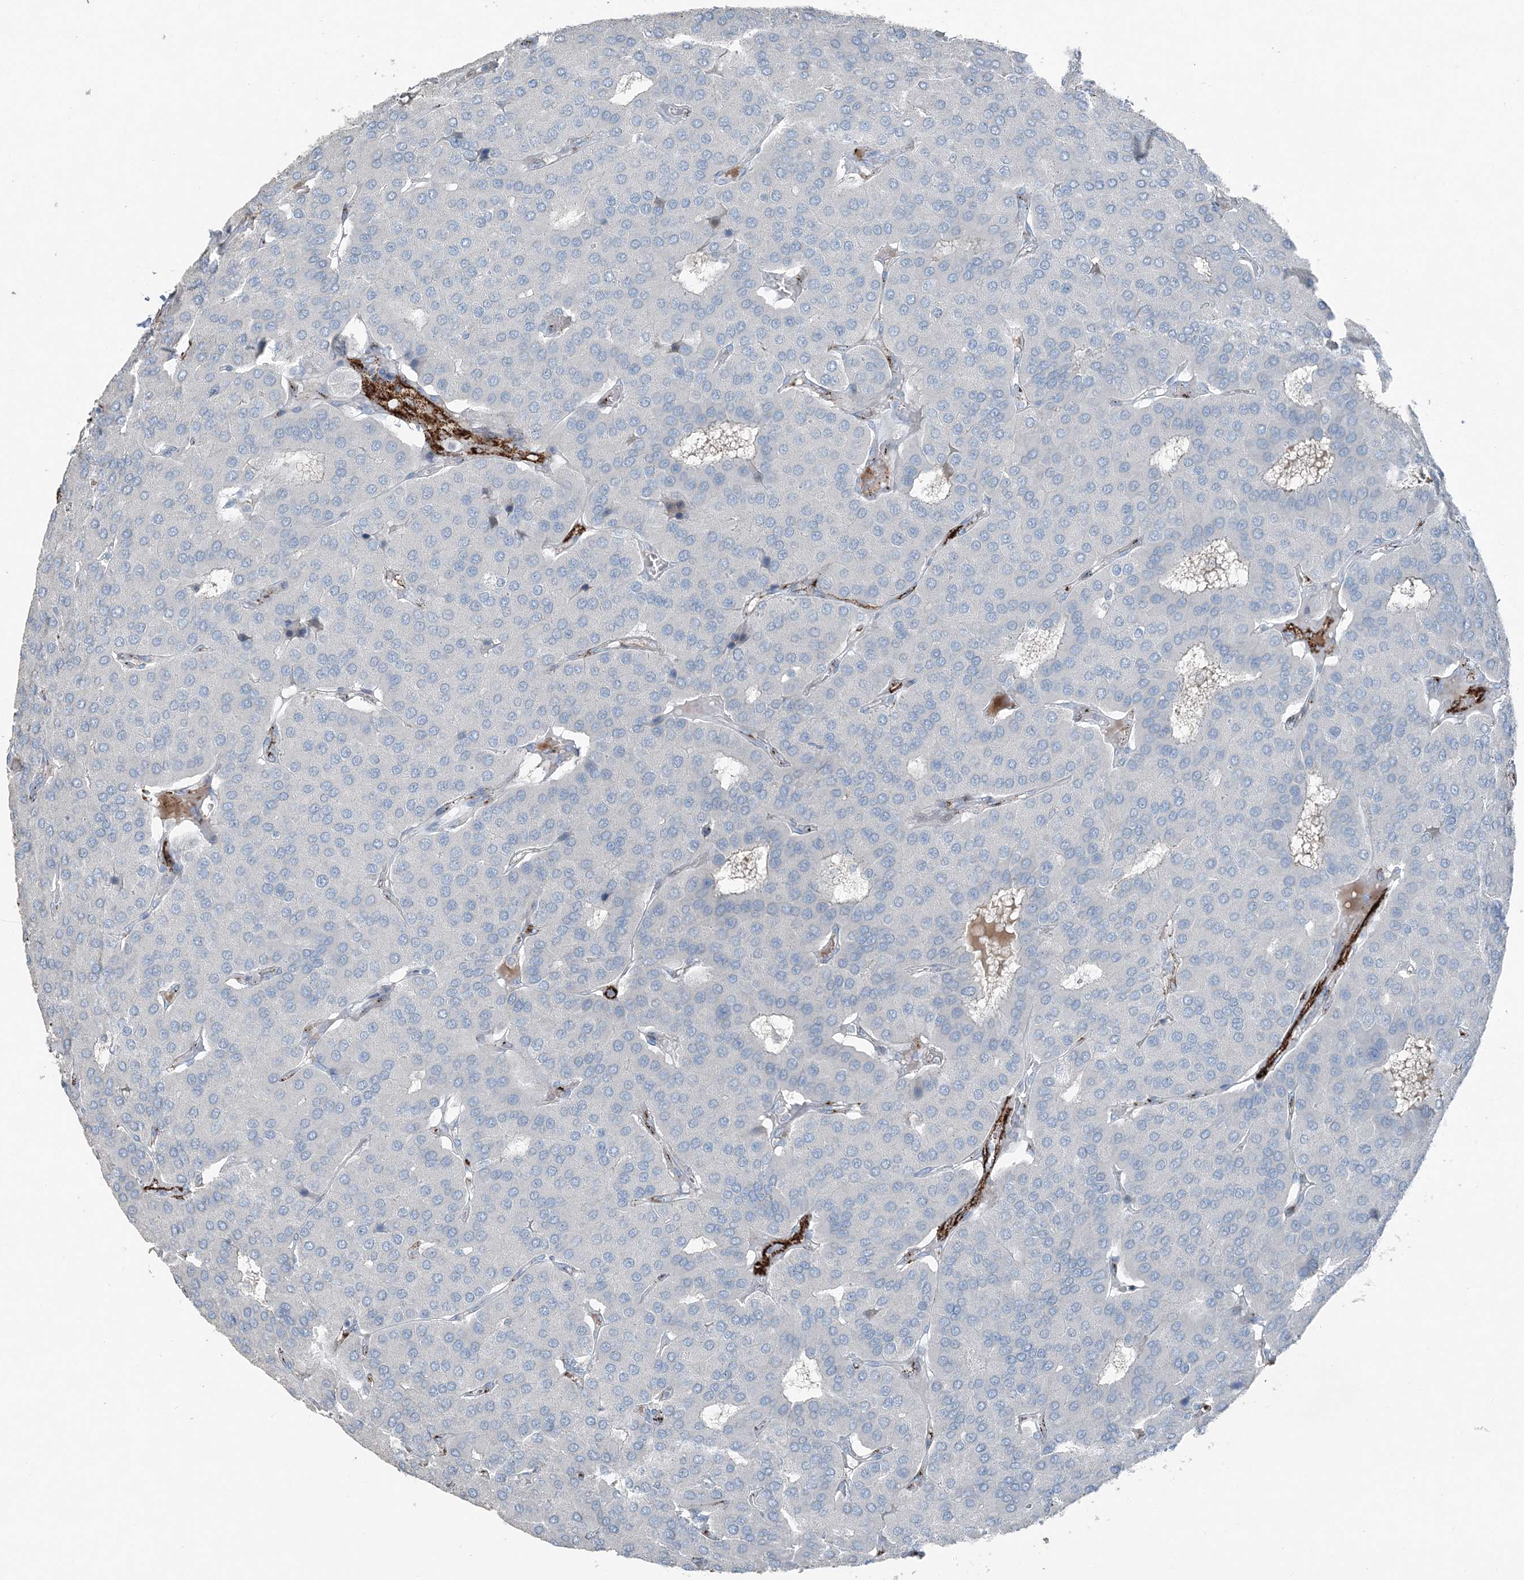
{"staining": {"intensity": "negative", "quantity": "none", "location": "none"}, "tissue": "parathyroid gland", "cell_type": "Glandular cells", "image_type": "normal", "snomed": [{"axis": "morphology", "description": "Normal tissue, NOS"}, {"axis": "morphology", "description": "Adenoma, NOS"}, {"axis": "topography", "description": "Parathyroid gland"}], "caption": "Parathyroid gland was stained to show a protein in brown. There is no significant positivity in glandular cells. (DAB (3,3'-diaminobenzidine) immunohistochemistry (IHC) with hematoxylin counter stain).", "gene": "ELOVL7", "patient": {"sex": "female", "age": 86}}